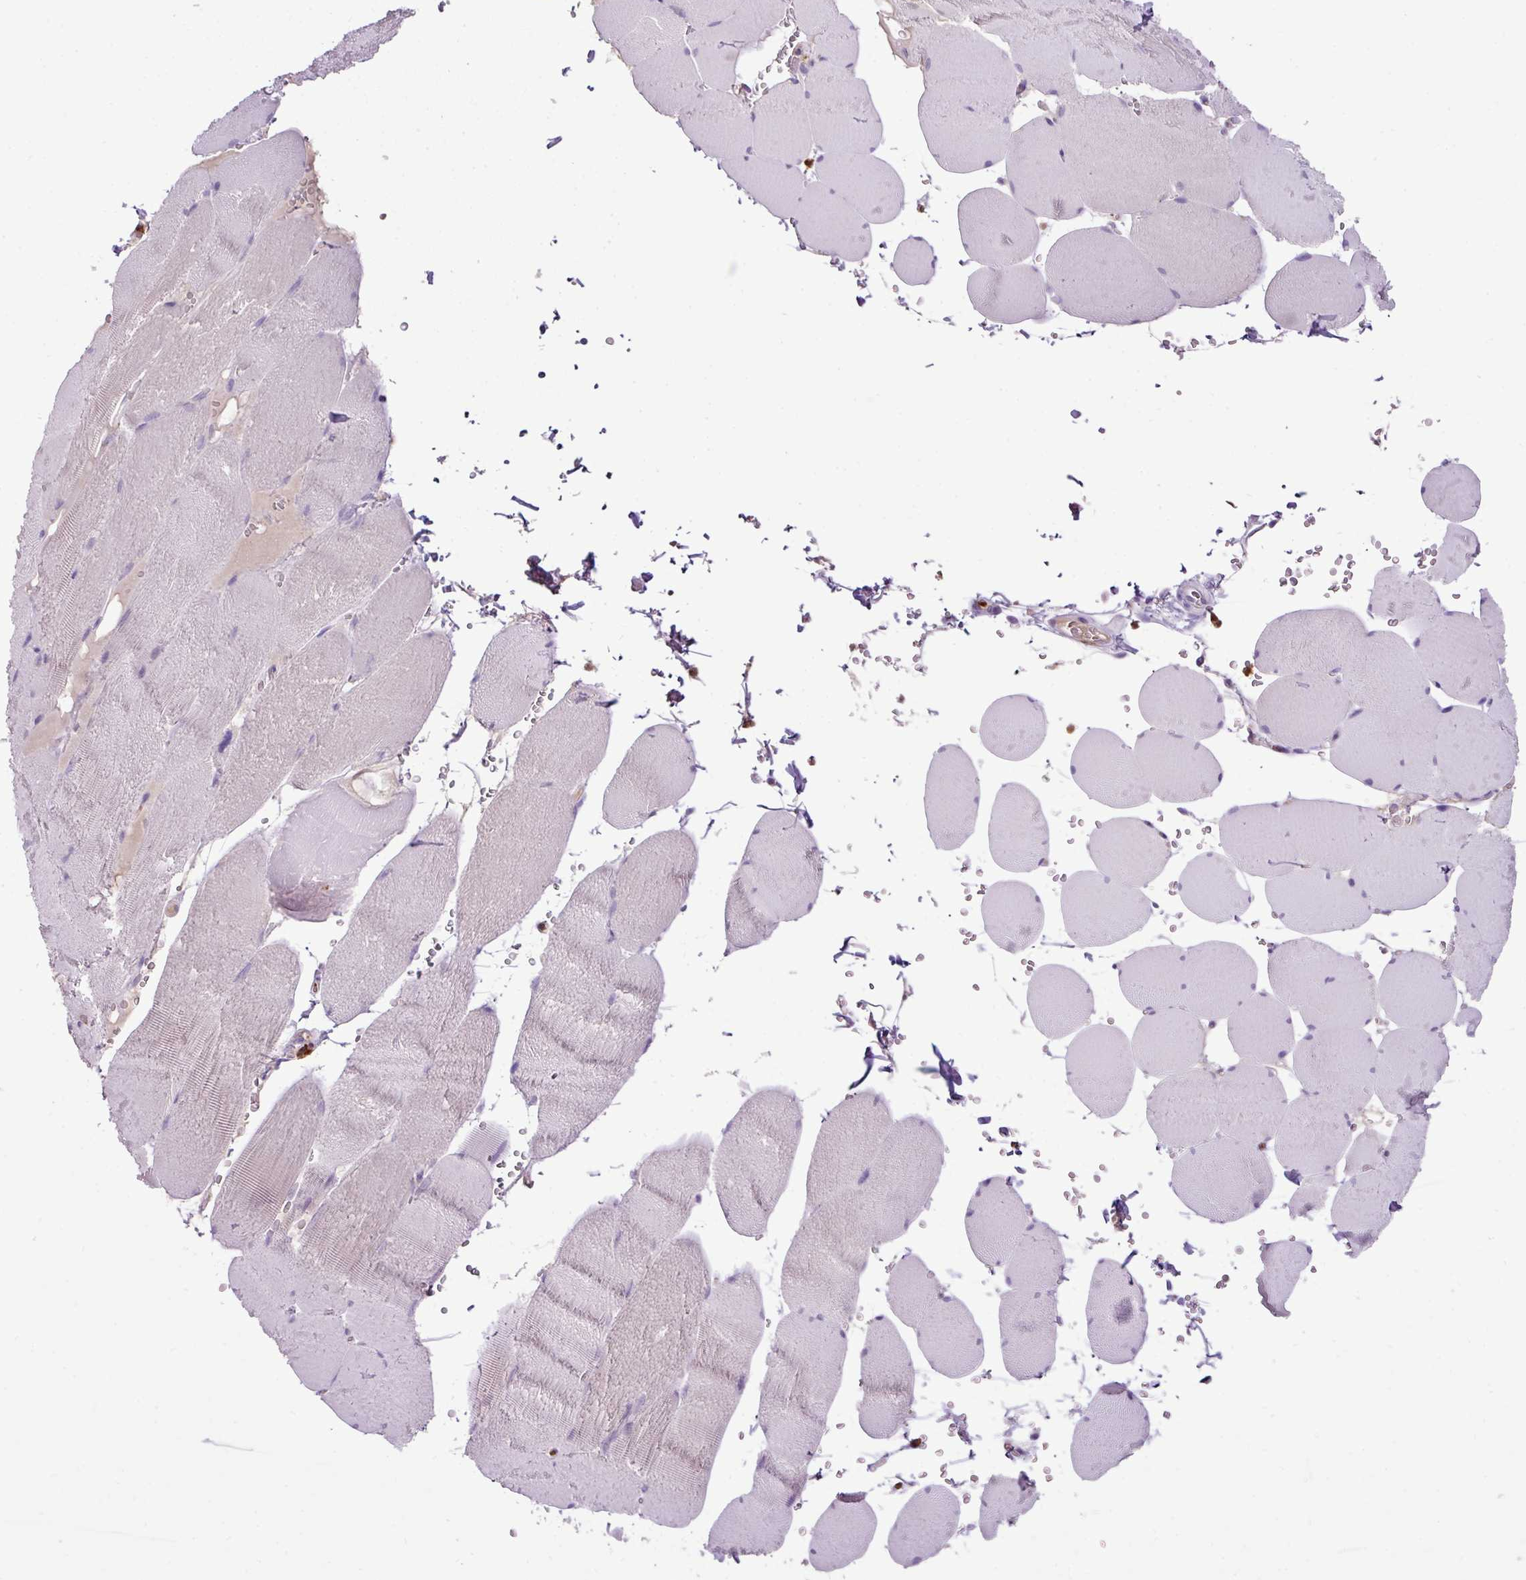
{"staining": {"intensity": "negative", "quantity": "none", "location": "none"}, "tissue": "skeletal muscle", "cell_type": "Myocytes", "image_type": "normal", "snomed": [{"axis": "morphology", "description": "Normal tissue, NOS"}, {"axis": "topography", "description": "Skeletal muscle"}, {"axis": "topography", "description": "Head-Neck"}], "caption": "Micrograph shows no protein expression in myocytes of benign skeletal muscle.", "gene": "HTR3E", "patient": {"sex": "male", "age": 66}}